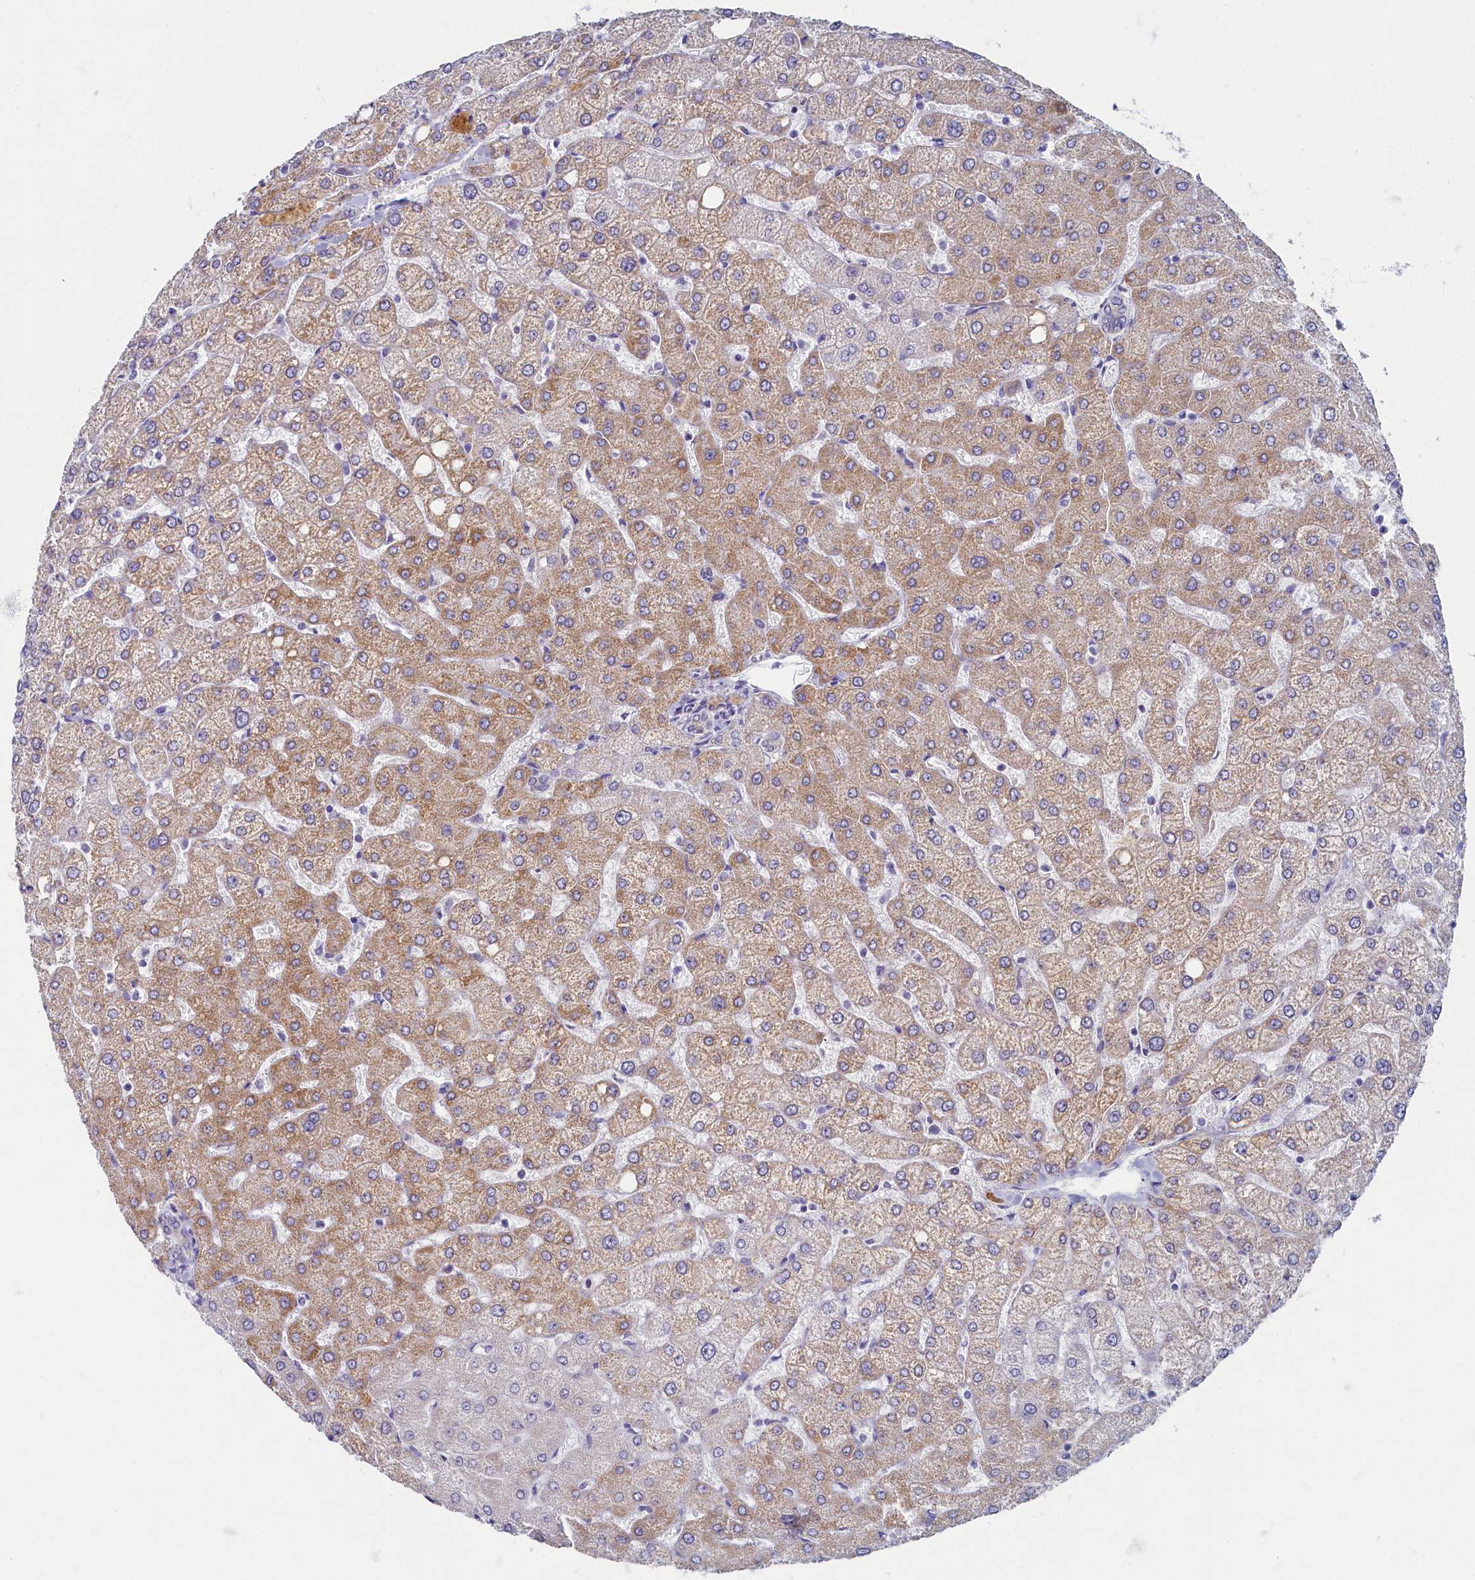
{"staining": {"intensity": "negative", "quantity": "none", "location": "none"}, "tissue": "liver", "cell_type": "Cholangiocytes", "image_type": "normal", "snomed": [{"axis": "morphology", "description": "Normal tissue, NOS"}, {"axis": "topography", "description": "Liver"}], "caption": "Immunohistochemistry (IHC) photomicrograph of benign liver: liver stained with DAB (3,3'-diaminobenzidine) displays no significant protein expression in cholangiocytes. (DAB (3,3'-diaminobenzidine) IHC visualized using brightfield microscopy, high magnification).", "gene": "OCIAD2", "patient": {"sex": "female", "age": 54}}